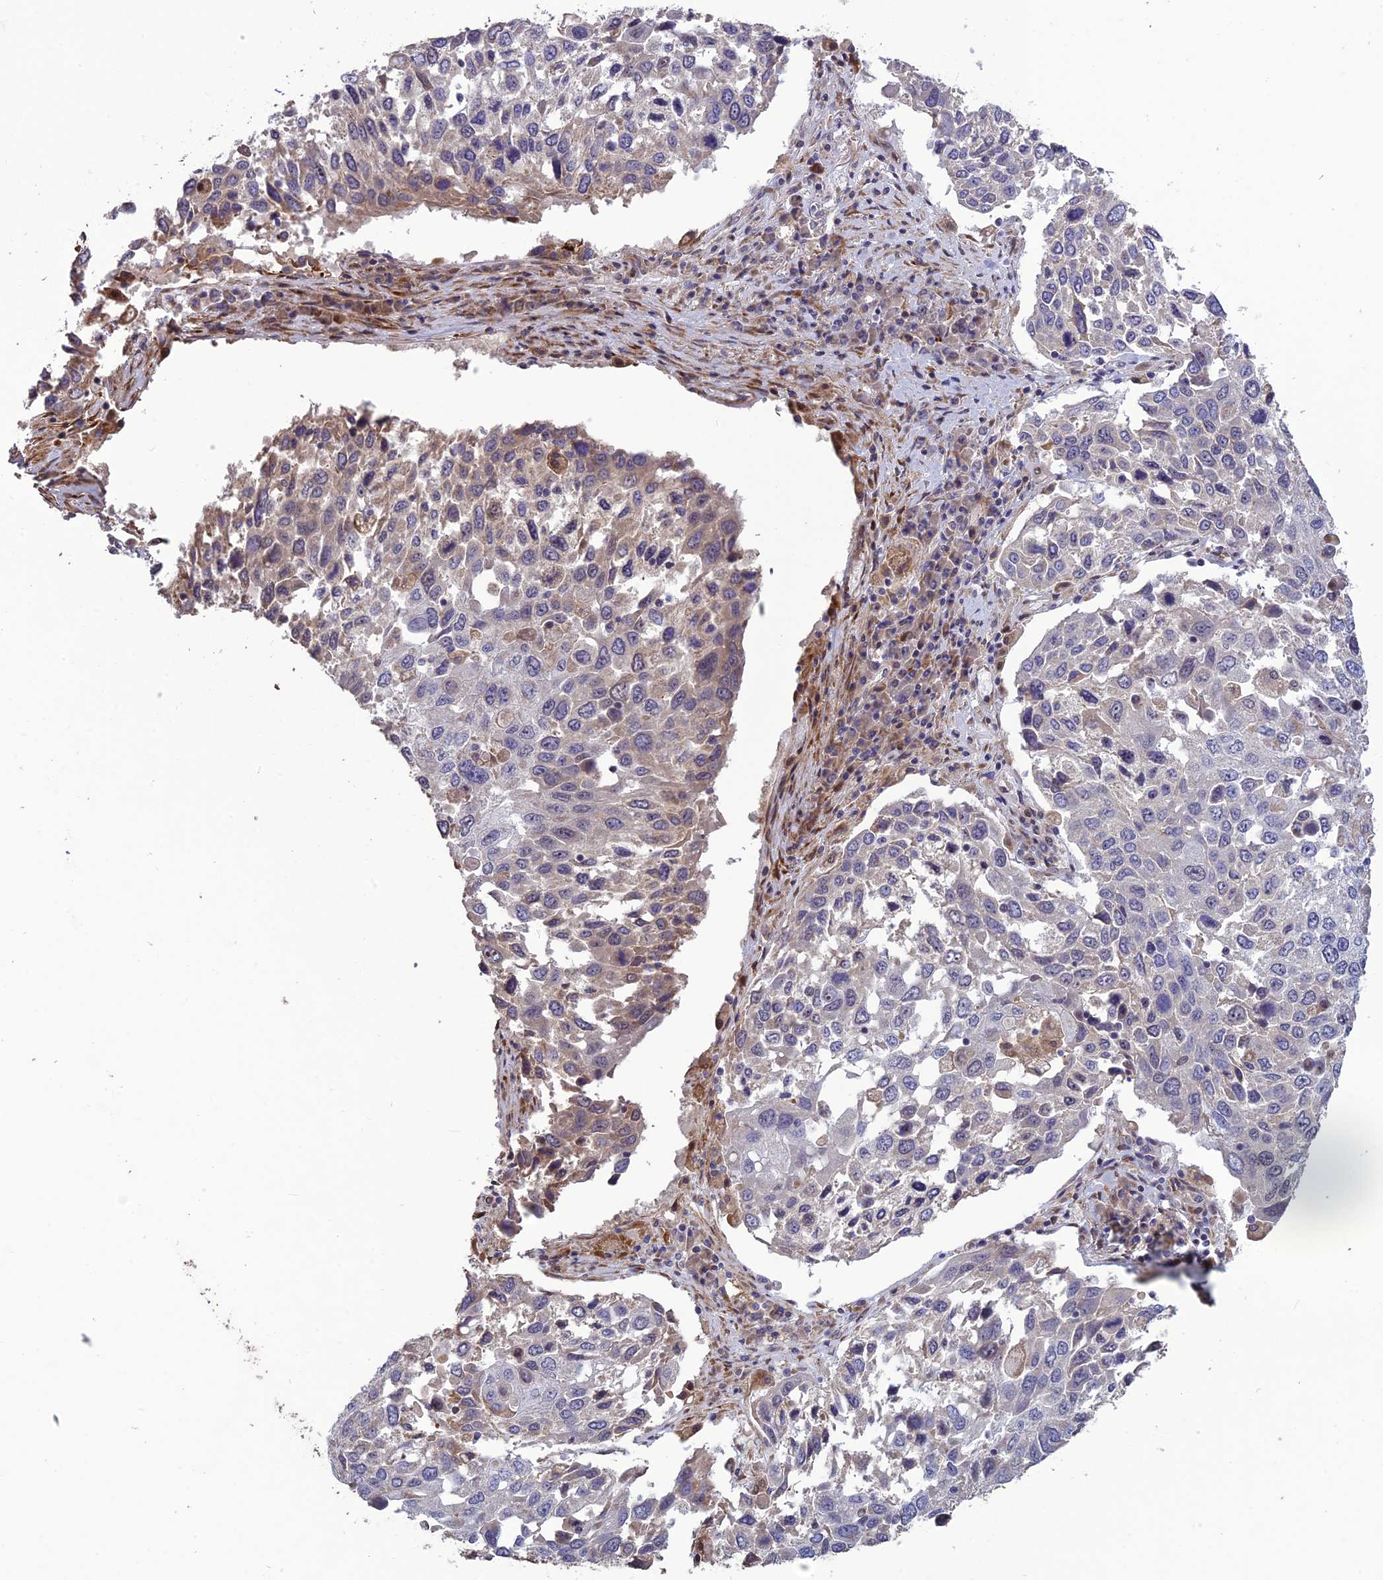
{"staining": {"intensity": "negative", "quantity": "none", "location": "none"}, "tissue": "lung cancer", "cell_type": "Tumor cells", "image_type": "cancer", "snomed": [{"axis": "morphology", "description": "Squamous cell carcinoma, NOS"}, {"axis": "topography", "description": "Lung"}], "caption": "IHC micrograph of neoplastic tissue: lung cancer (squamous cell carcinoma) stained with DAB (3,3'-diaminobenzidine) demonstrates no significant protein positivity in tumor cells.", "gene": "SPG21", "patient": {"sex": "male", "age": 65}}